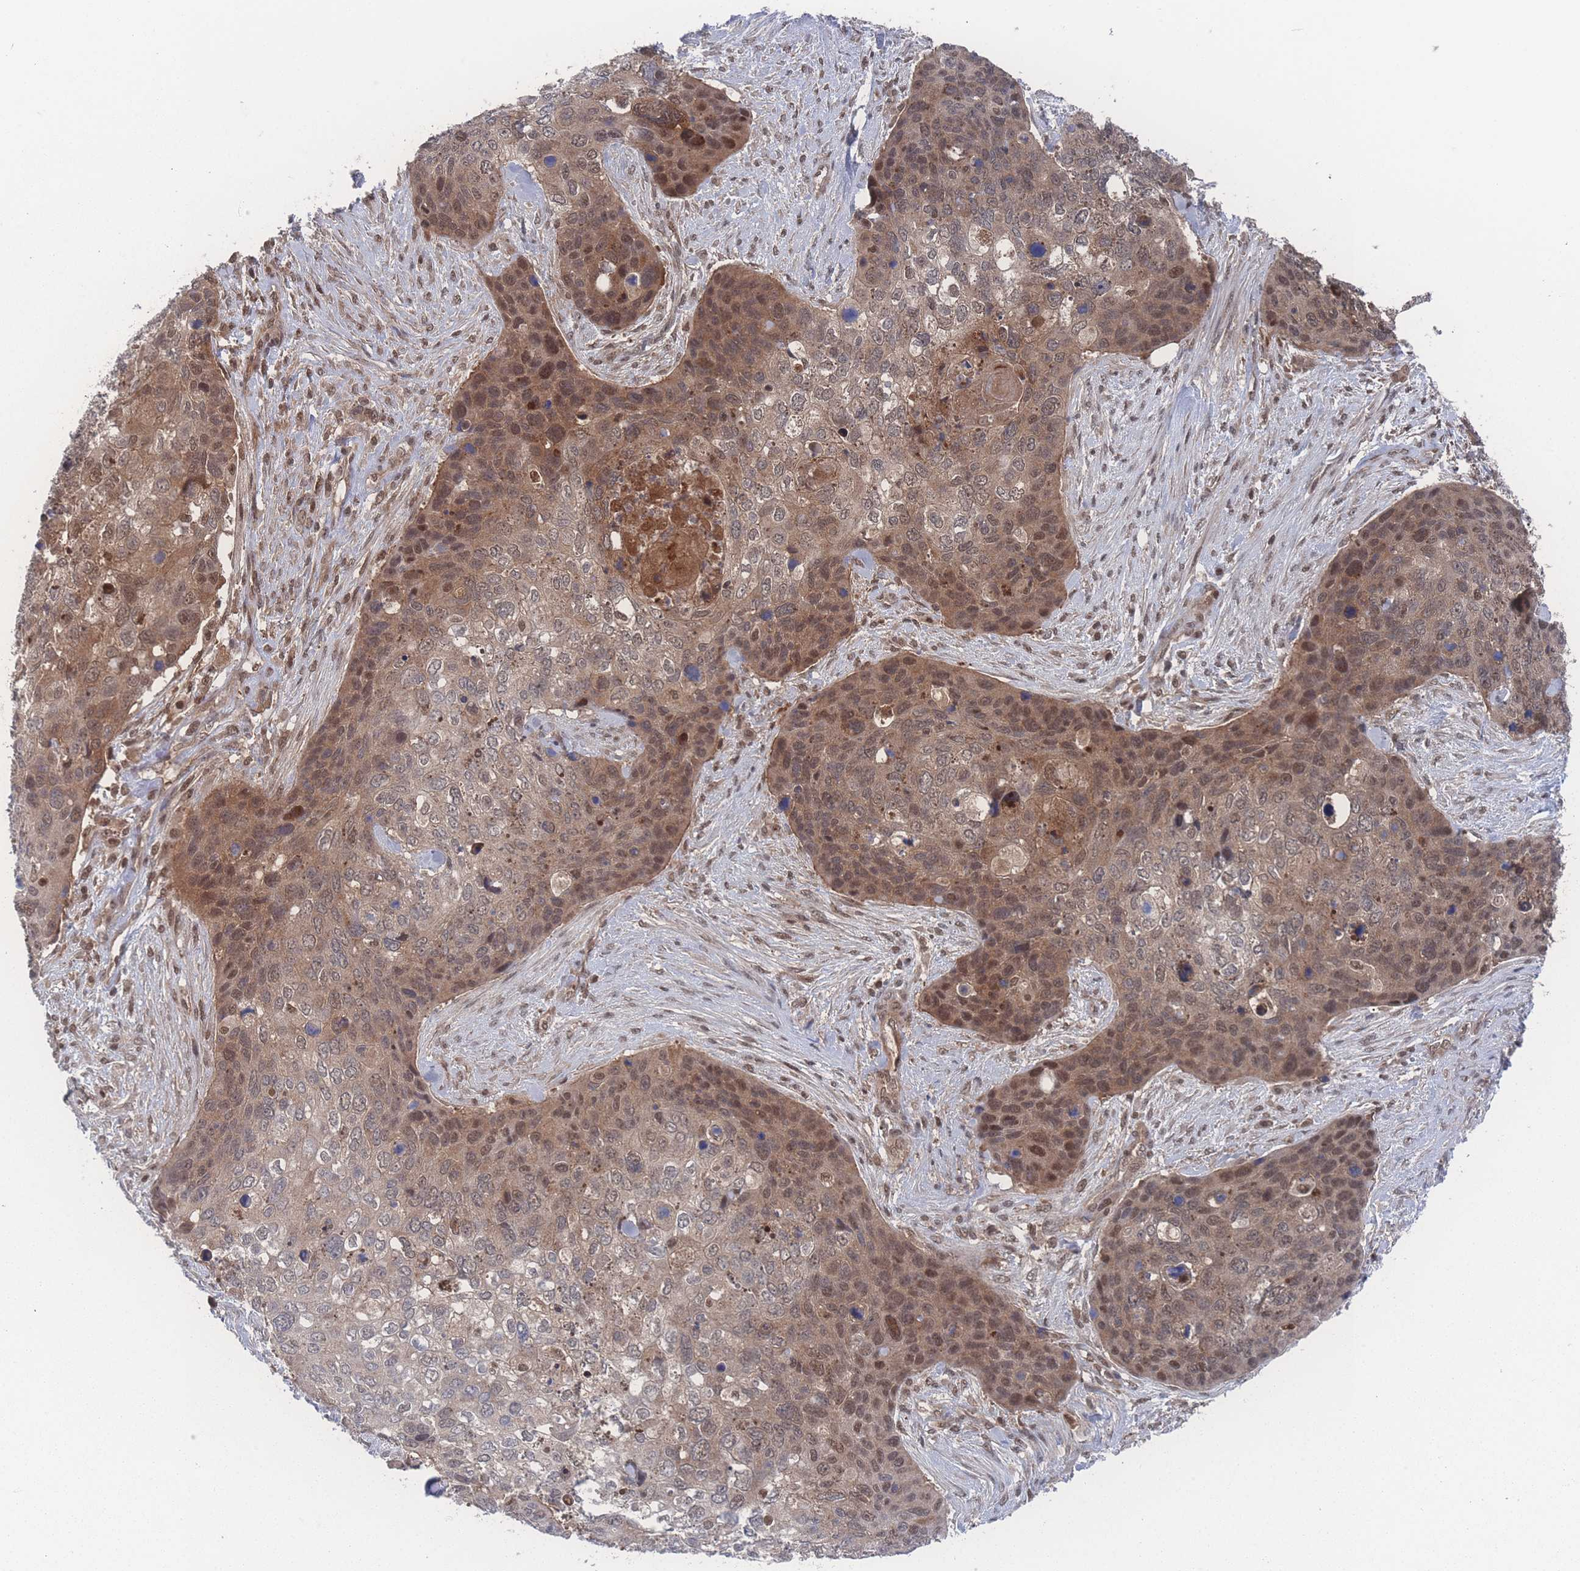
{"staining": {"intensity": "moderate", "quantity": ">75%", "location": "cytoplasmic/membranous,nuclear"}, "tissue": "skin cancer", "cell_type": "Tumor cells", "image_type": "cancer", "snomed": [{"axis": "morphology", "description": "Basal cell carcinoma"}, {"axis": "topography", "description": "Skin"}], "caption": "Human skin cancer stained with a brown dye exhibits moderate cytoplasmic/membranous and nuclear positive positivity in about >75% of tumor cells.", "gene": "PSMA1", "patient": {"sex": "female", "age": 74}}